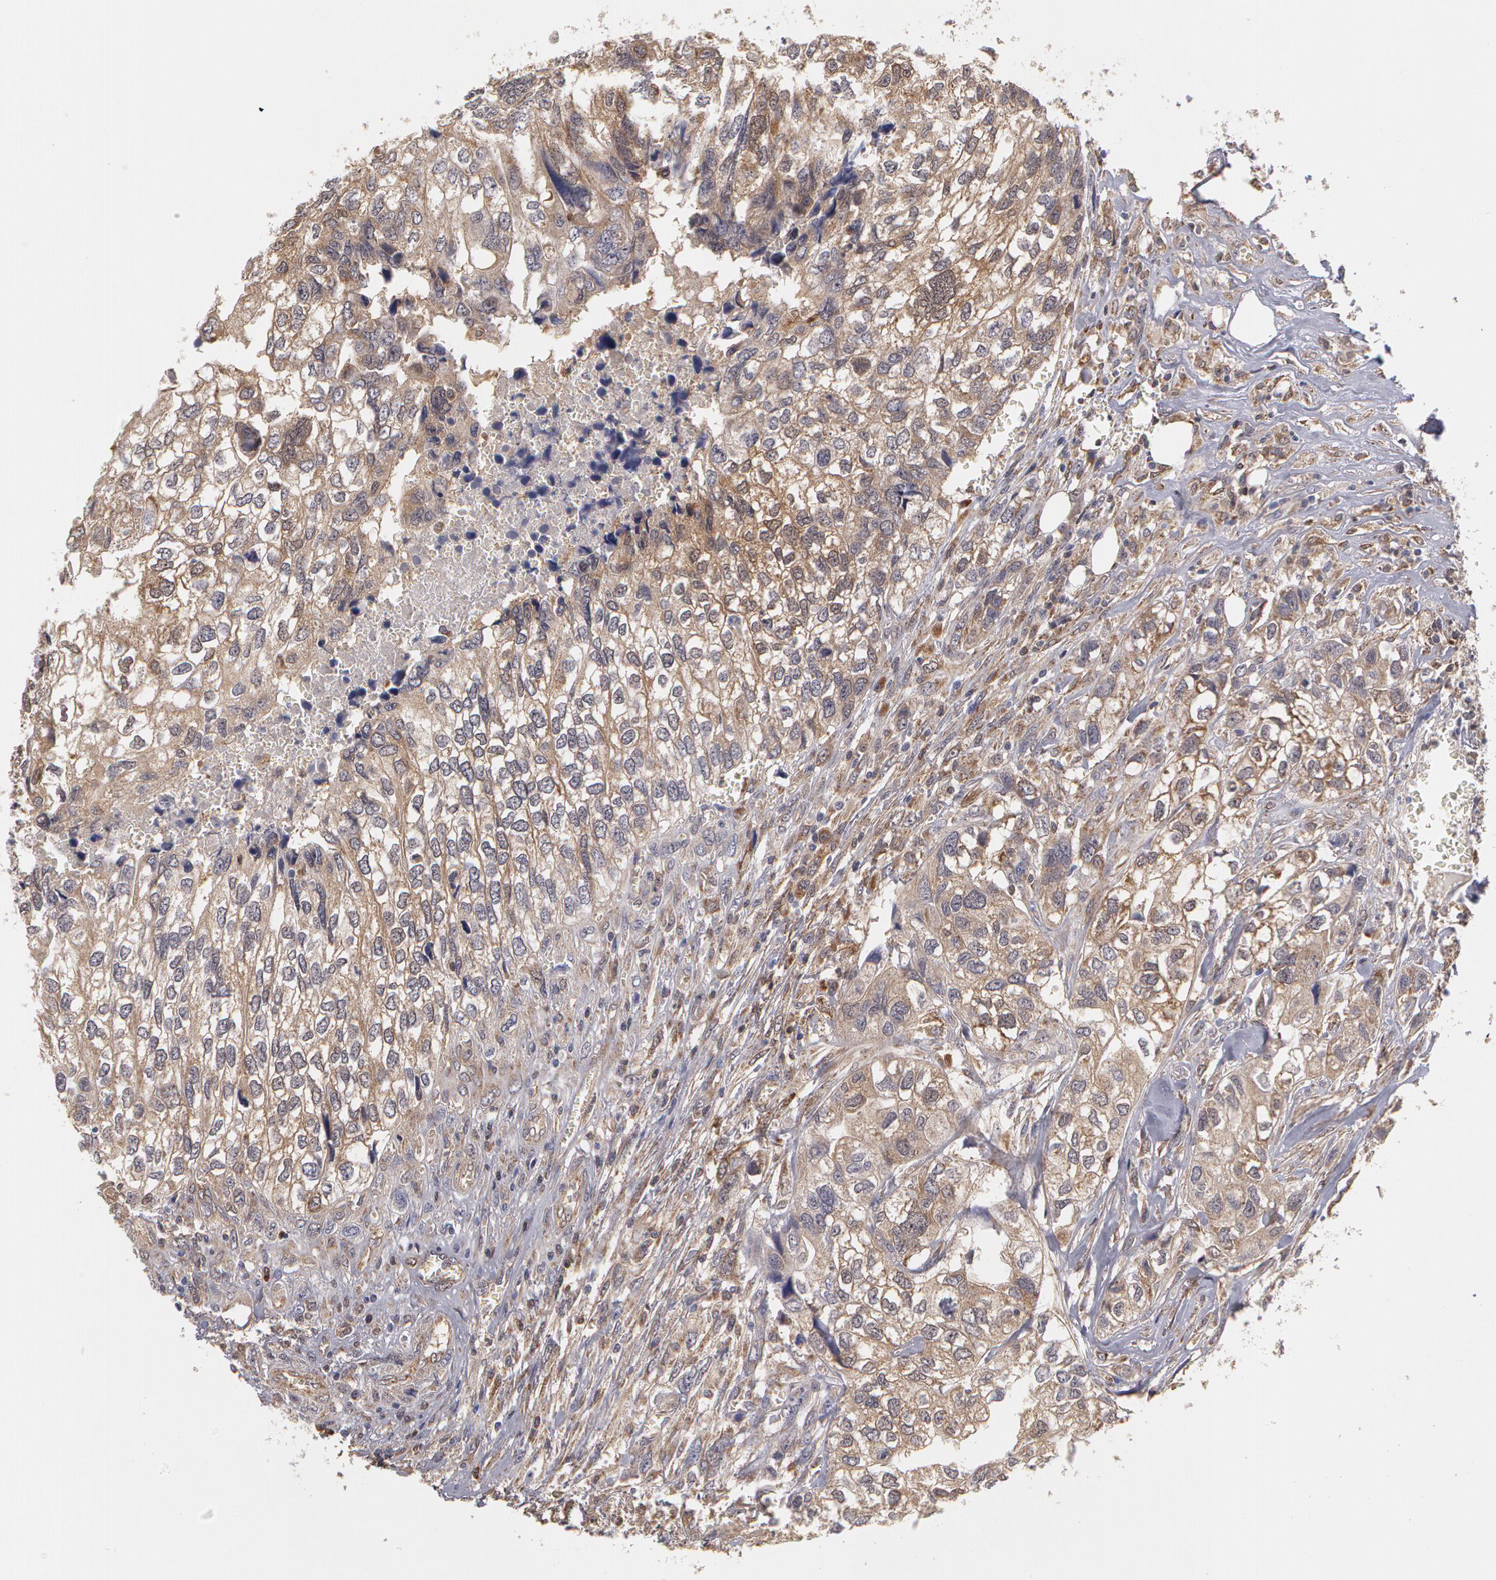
{"staining": {"intensity": "weak", "quantity": "25%-75%", "location": "cytoplasmic/membranous"}, "tissue": "breast cancer", "cell_type": "Tumor cells", "image_type": "cancer", "snomed": [{"axis": "morphology", "description": "Neoplasm, malignant, NOS"}, {"axis": "topography", "description": "Breast"}], "caption": "A photomicrograph of human malignant neoplasm (breast) stained for a protein displays weak cytoplasmic/membranous brown staining in tumor cells.", "gene": "MPST", "patient": {"sex": "female", "age": 50}}